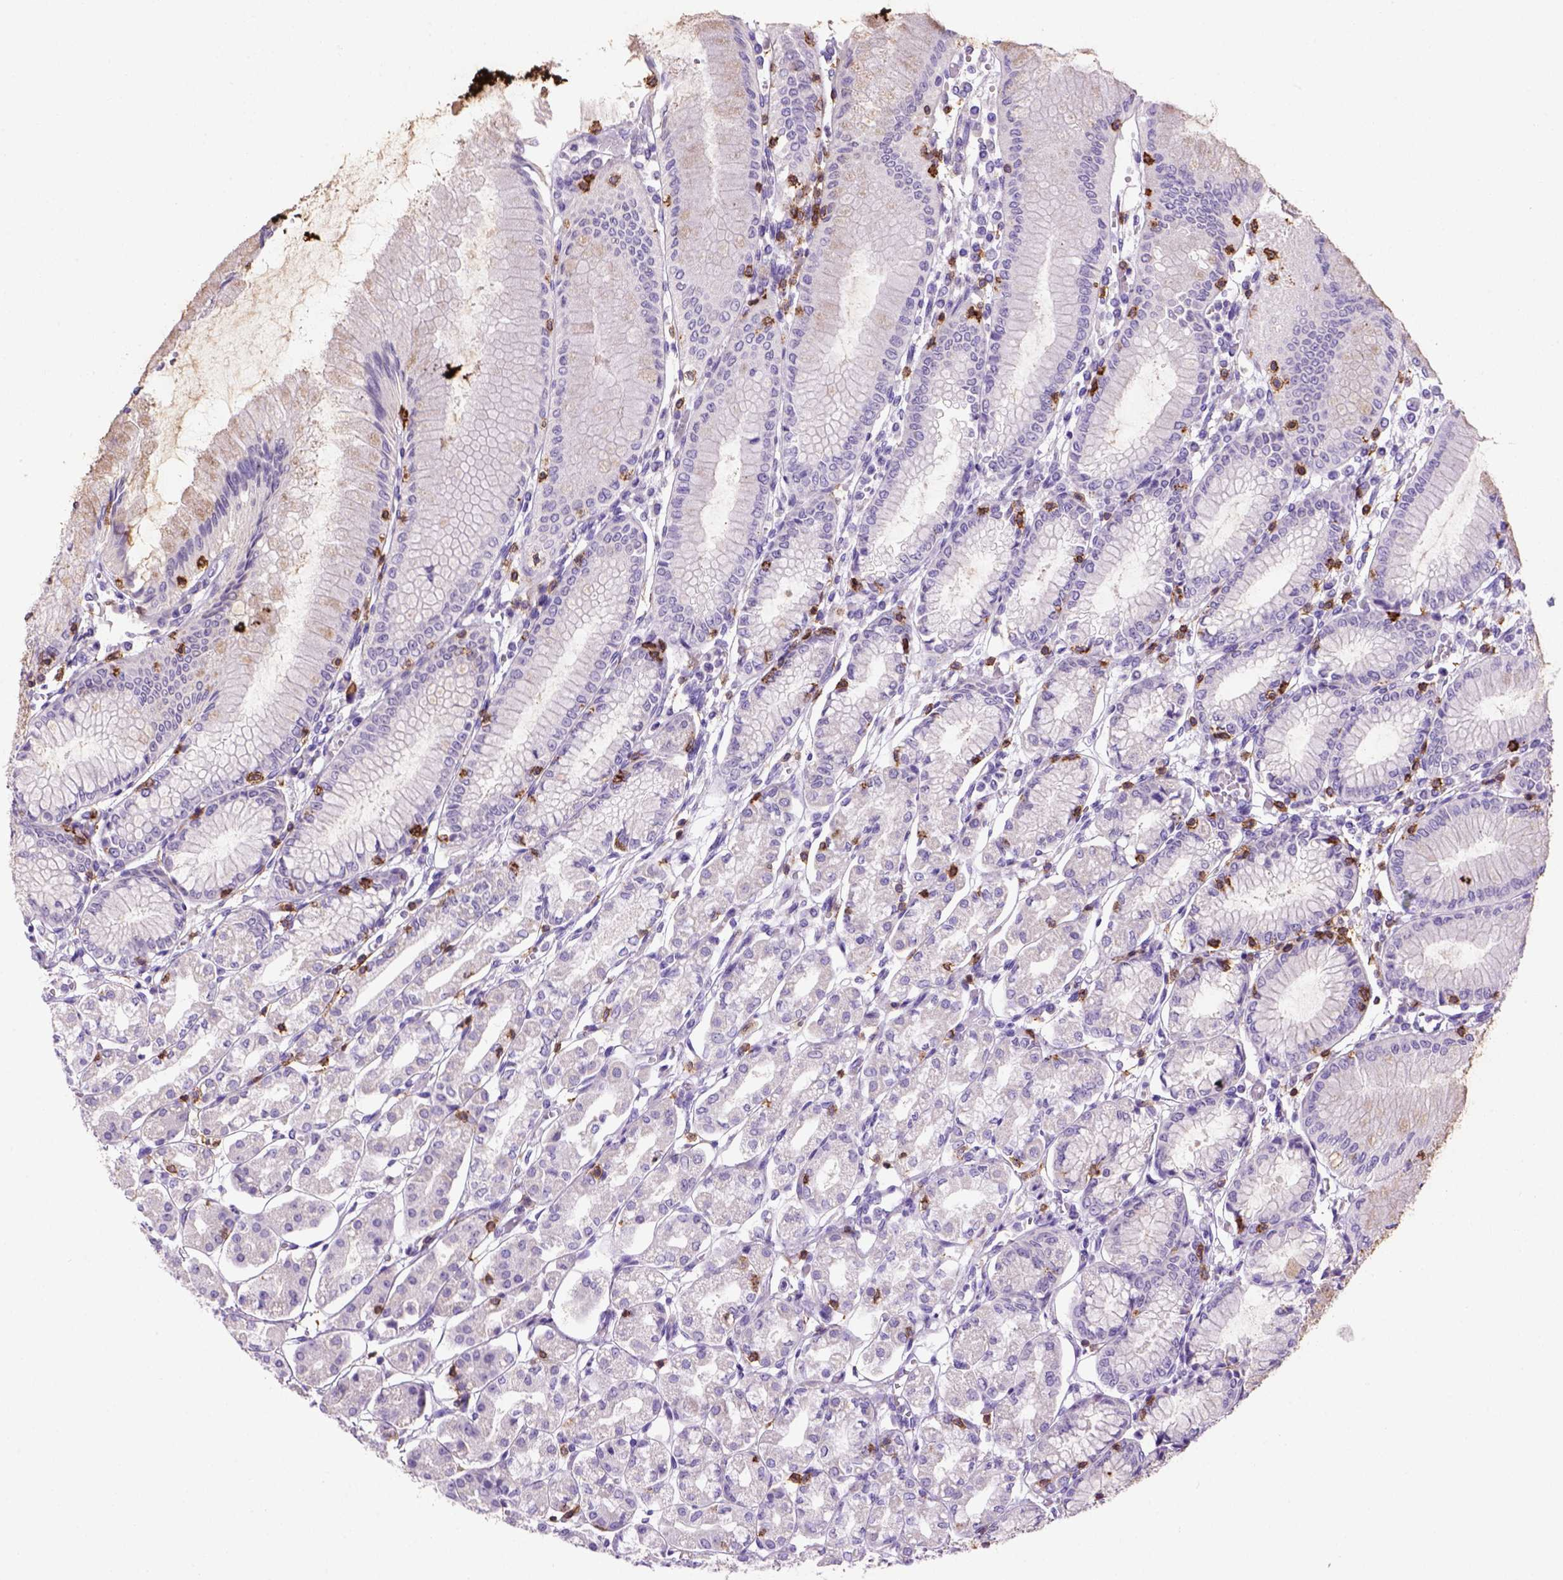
{"staining": {"intensity": "negative", "quantity": "none", "location": "none"}, "tissue": "stomach", "cell_type": "Glandular cells", "image_type": "normal", "snomed": [{"axis": "morphology", "description": "Normal tissue, NOS"}, {"axis": "topography", "description": "Skeletal muscle"}, {"axis": "topography", "description": "Stomach"}], "caption": "This is a photomicrograph of immunohistochemistry staining of unremarkable stomach, which shows no expression in glandular cells. (Brightfield microscopy of DAB (3,3'-diaminobenzidine) immunohistochemistry (IHC) at high magnification).", "gene": "CD3E", "patient": {"sex": "female", "age": 57}}